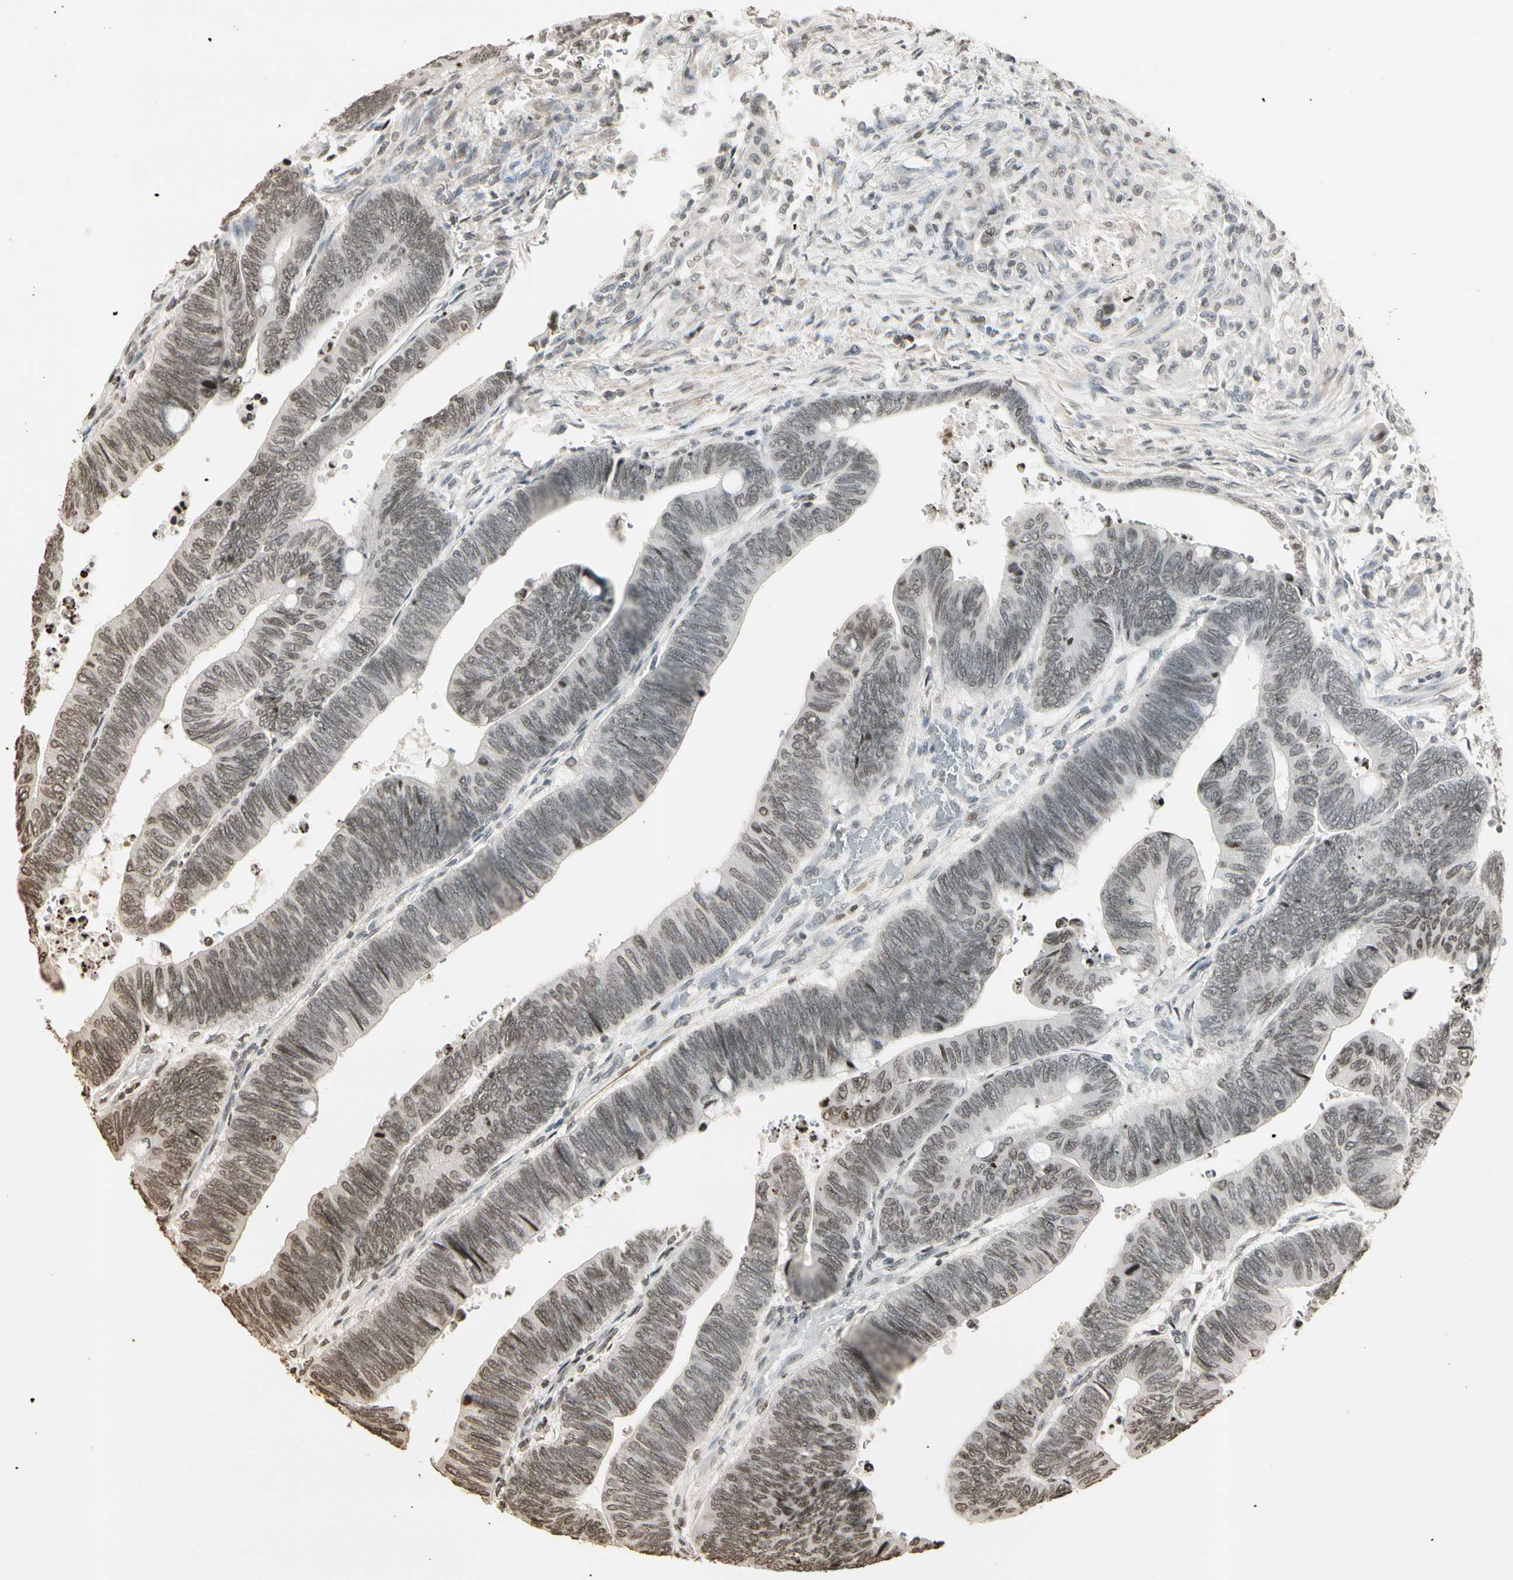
{"staining": {"intensity": "weak", "quantity": "<25%", "location": "nuclear"}, "tissue": "colorectal cancer", "cell_type": "Tumor cells", "image_type": "cancer", "snomed": [{"axis": "morphology", "description": "Normal tissue, NOS"}, {"axis": "morphology", "description": "Adenocarcinoma, NOS"}, {"axis": "topography", "description": "Rectum"}, {"axis": "topography", "description": "Peripheral nerve tissue"}], "caption": "High magnification brightfield microscopy of colorectal cancer (adenocarcinoma) stained with DAB (3,3'-diaminobenzidine) (brown) and counterstained with hematoxylin (blue): tumor cells show no significant positivity. (DAB (3,3'-diaminobenzidine) immunohistochemistry visualized using brightfield microscopy, high magnification).", "gene": "TOP1", "patient": {"sex": "male", "age": 92}}